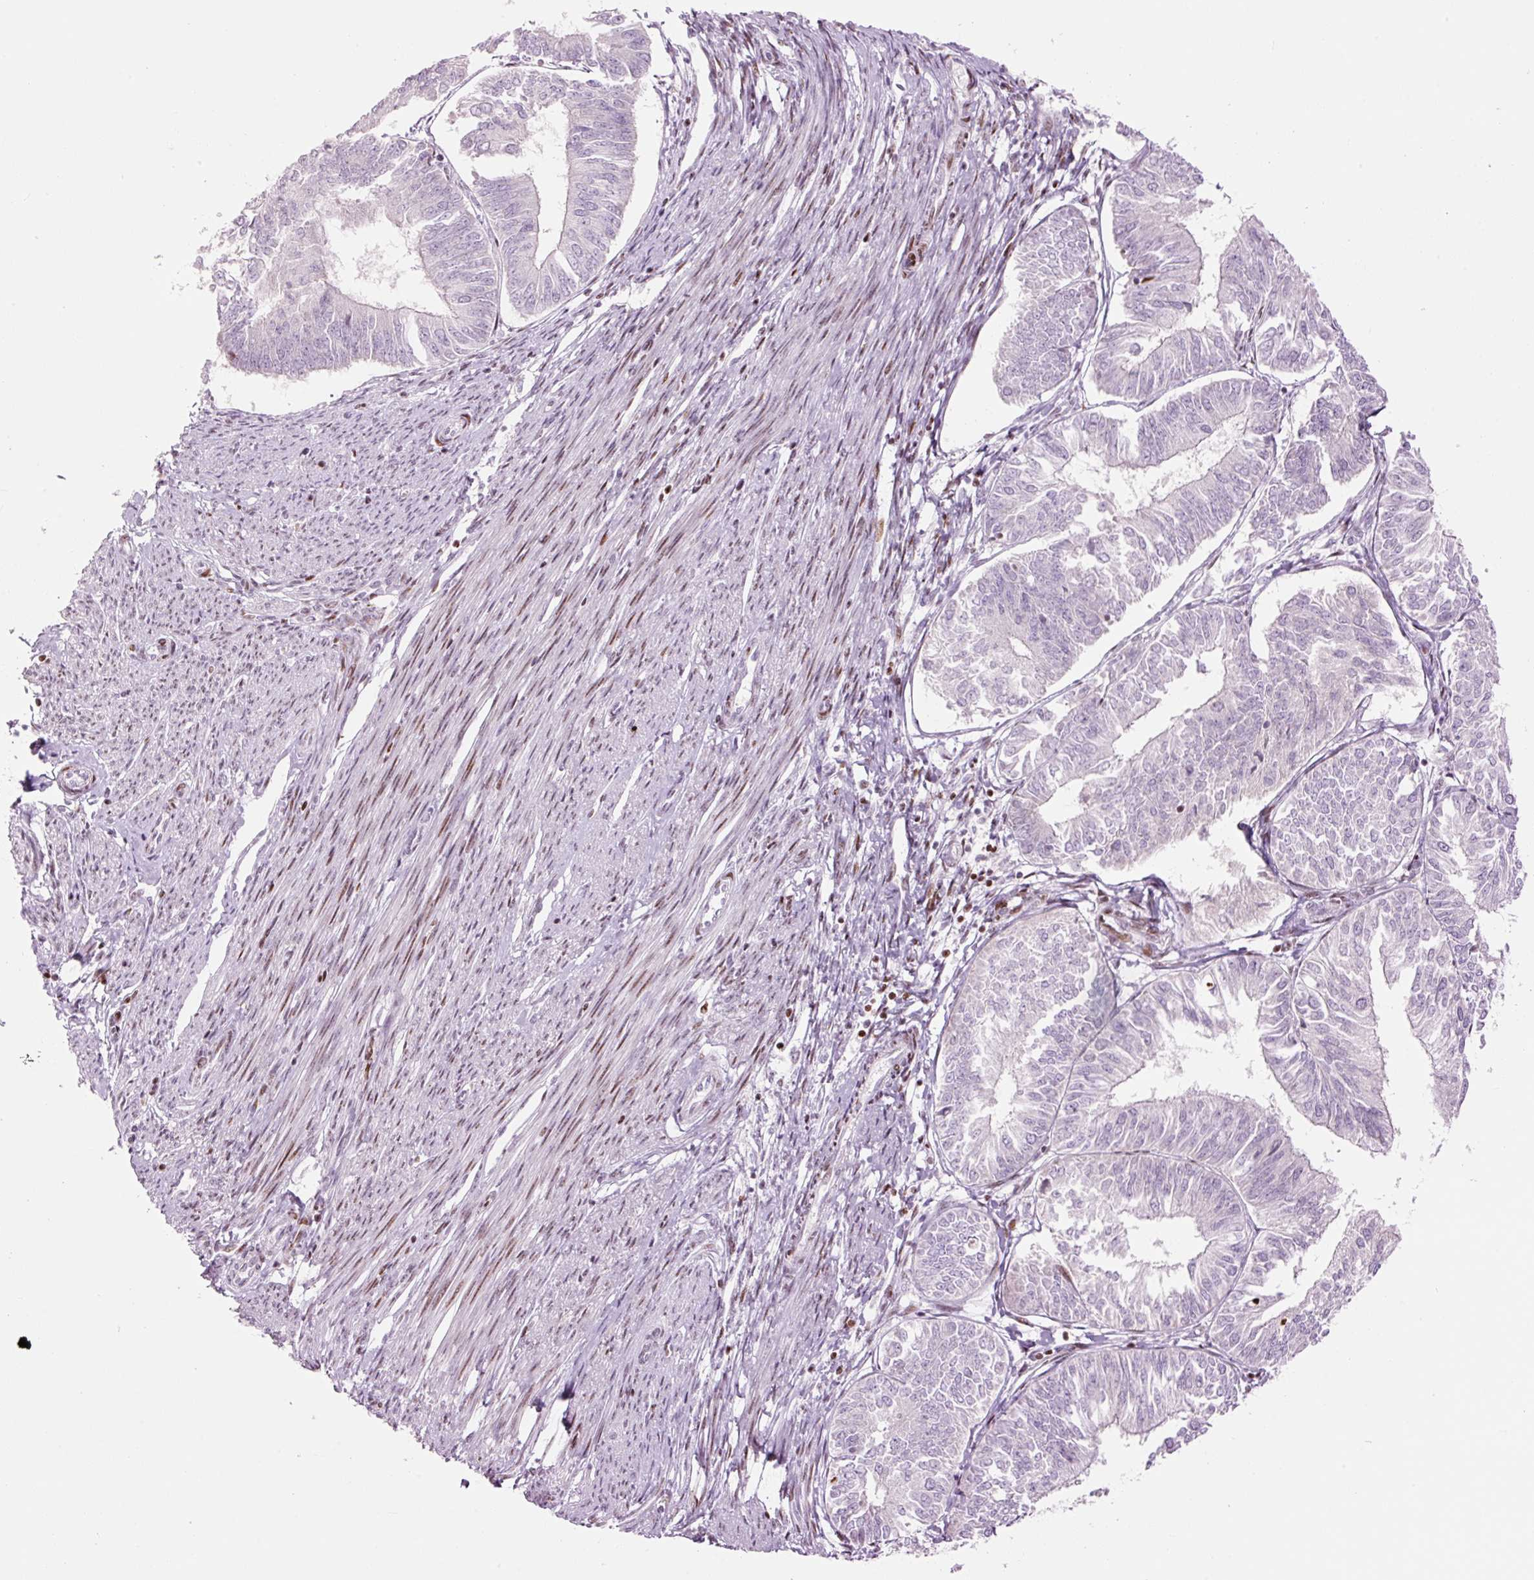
{"staining": {"intensity": "negative", "quantity": "none", "location": "none"}, "tissue": "endometrial cancer", "cell_type": "Tumor cells", "image_type": "cancer", "snomed": [{"axis": "morphology", "description": "Adenocarcinoma, NOS"}, {"axis": "topography", "description": "Endometrium"}], "caption": "There is no significant expression in tumor cells of endometrial cancer.", "gene": "TMEM177", "patient": {"sex": "female", "age": 58}}